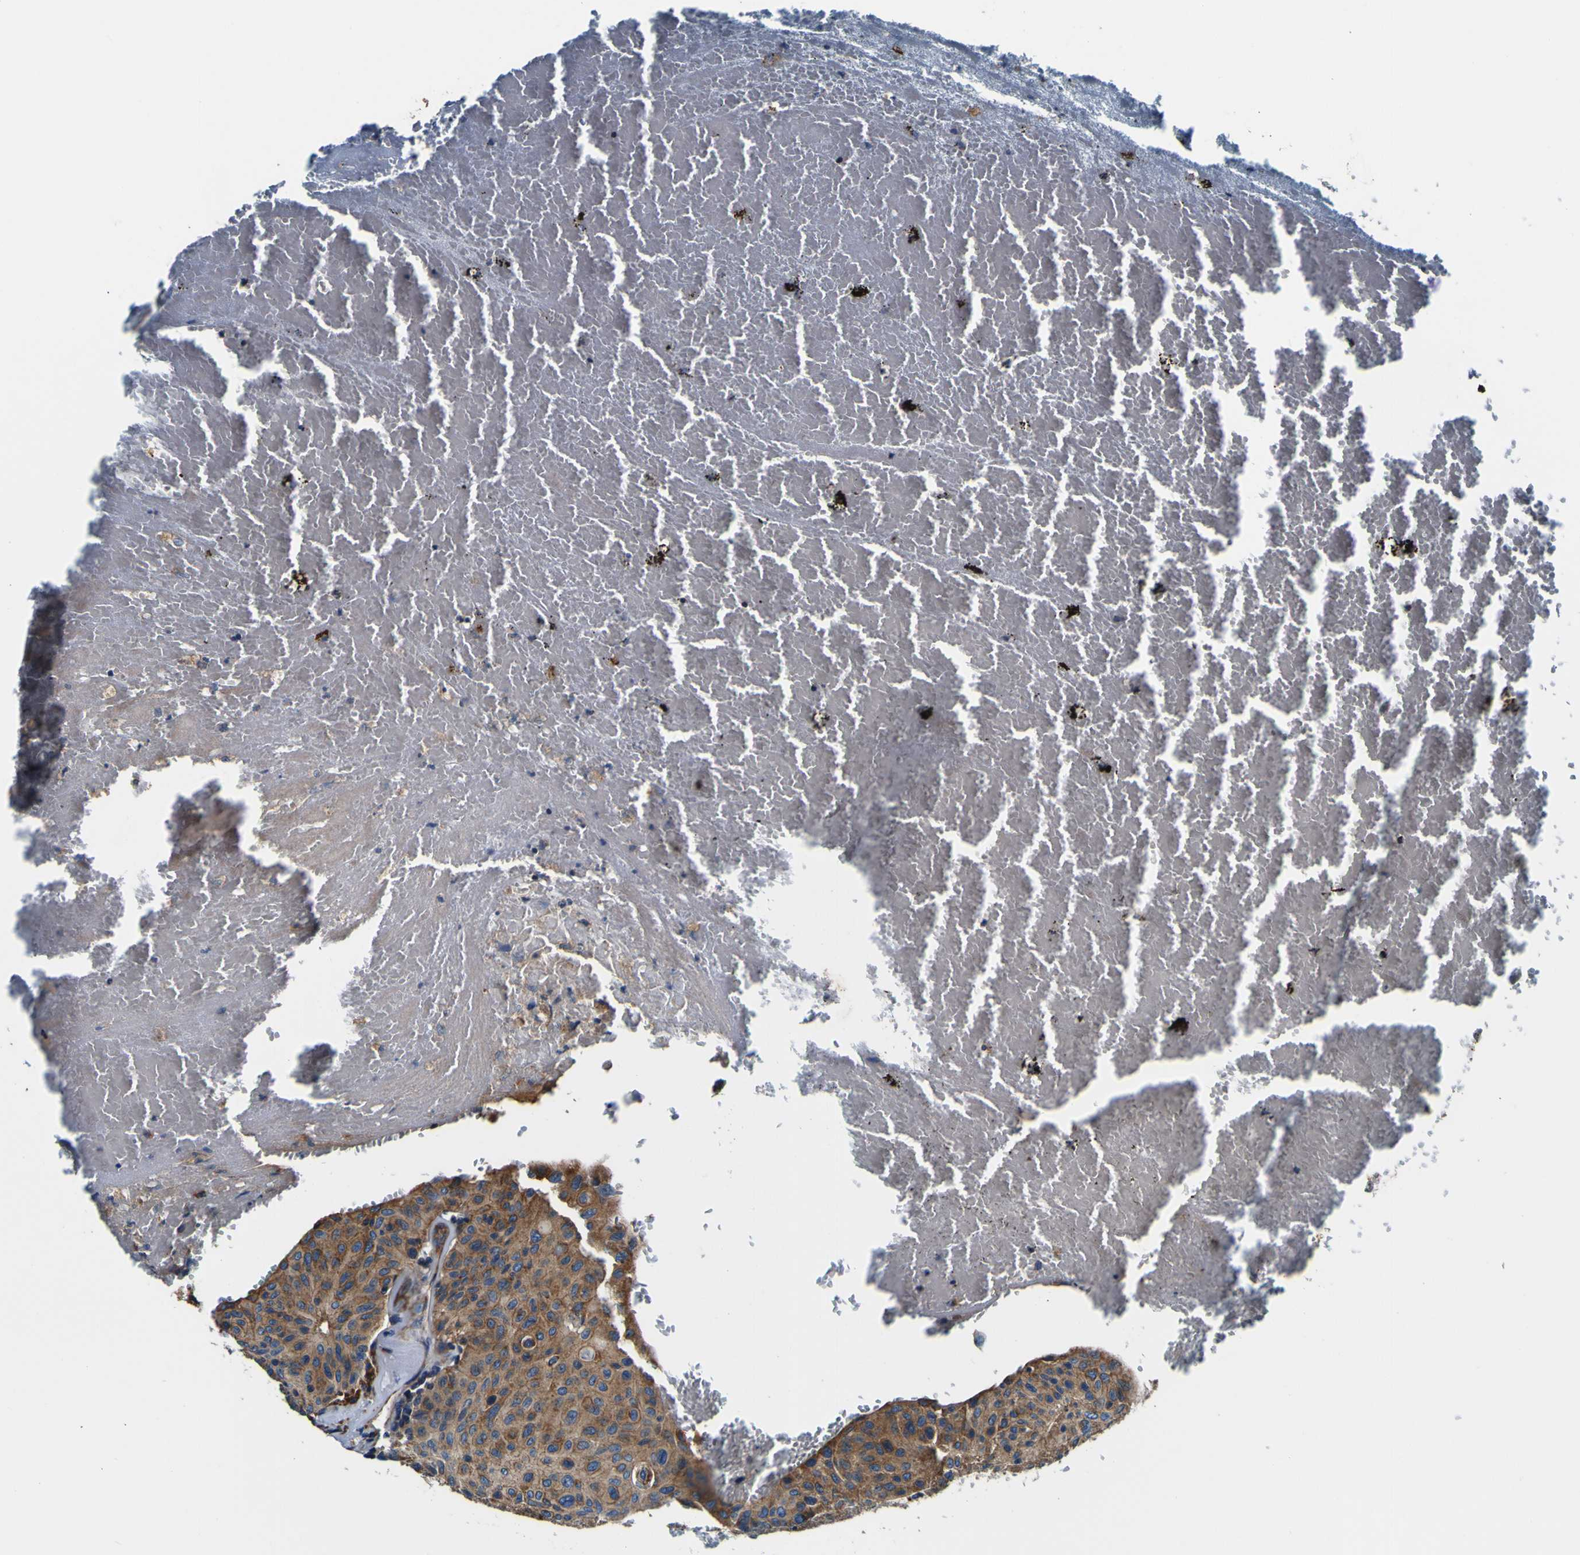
{"staining": {"intensity": "moderate", "quantity": ">75%", "location": "cytoplasmic/membranous"}, "tissue": "urothelial cancer", "cell_type": "Tumor cells", "image_type": "cancer", "snomed": [{"axis": "morphology", "description": "Urothelial carcinoma, High grade"}, {"axis": "topography", "description": "Urinary bladder"}], "caption": "This is a histology image of immunohistochemistry (IHC) staining of urothelial carcinoma (high-grade), which shows moderate expression in the cytoplasmic/membranous of tumor cells.", "gene": "INPP5A", "patient": {"sex": "male", "age": 66}}